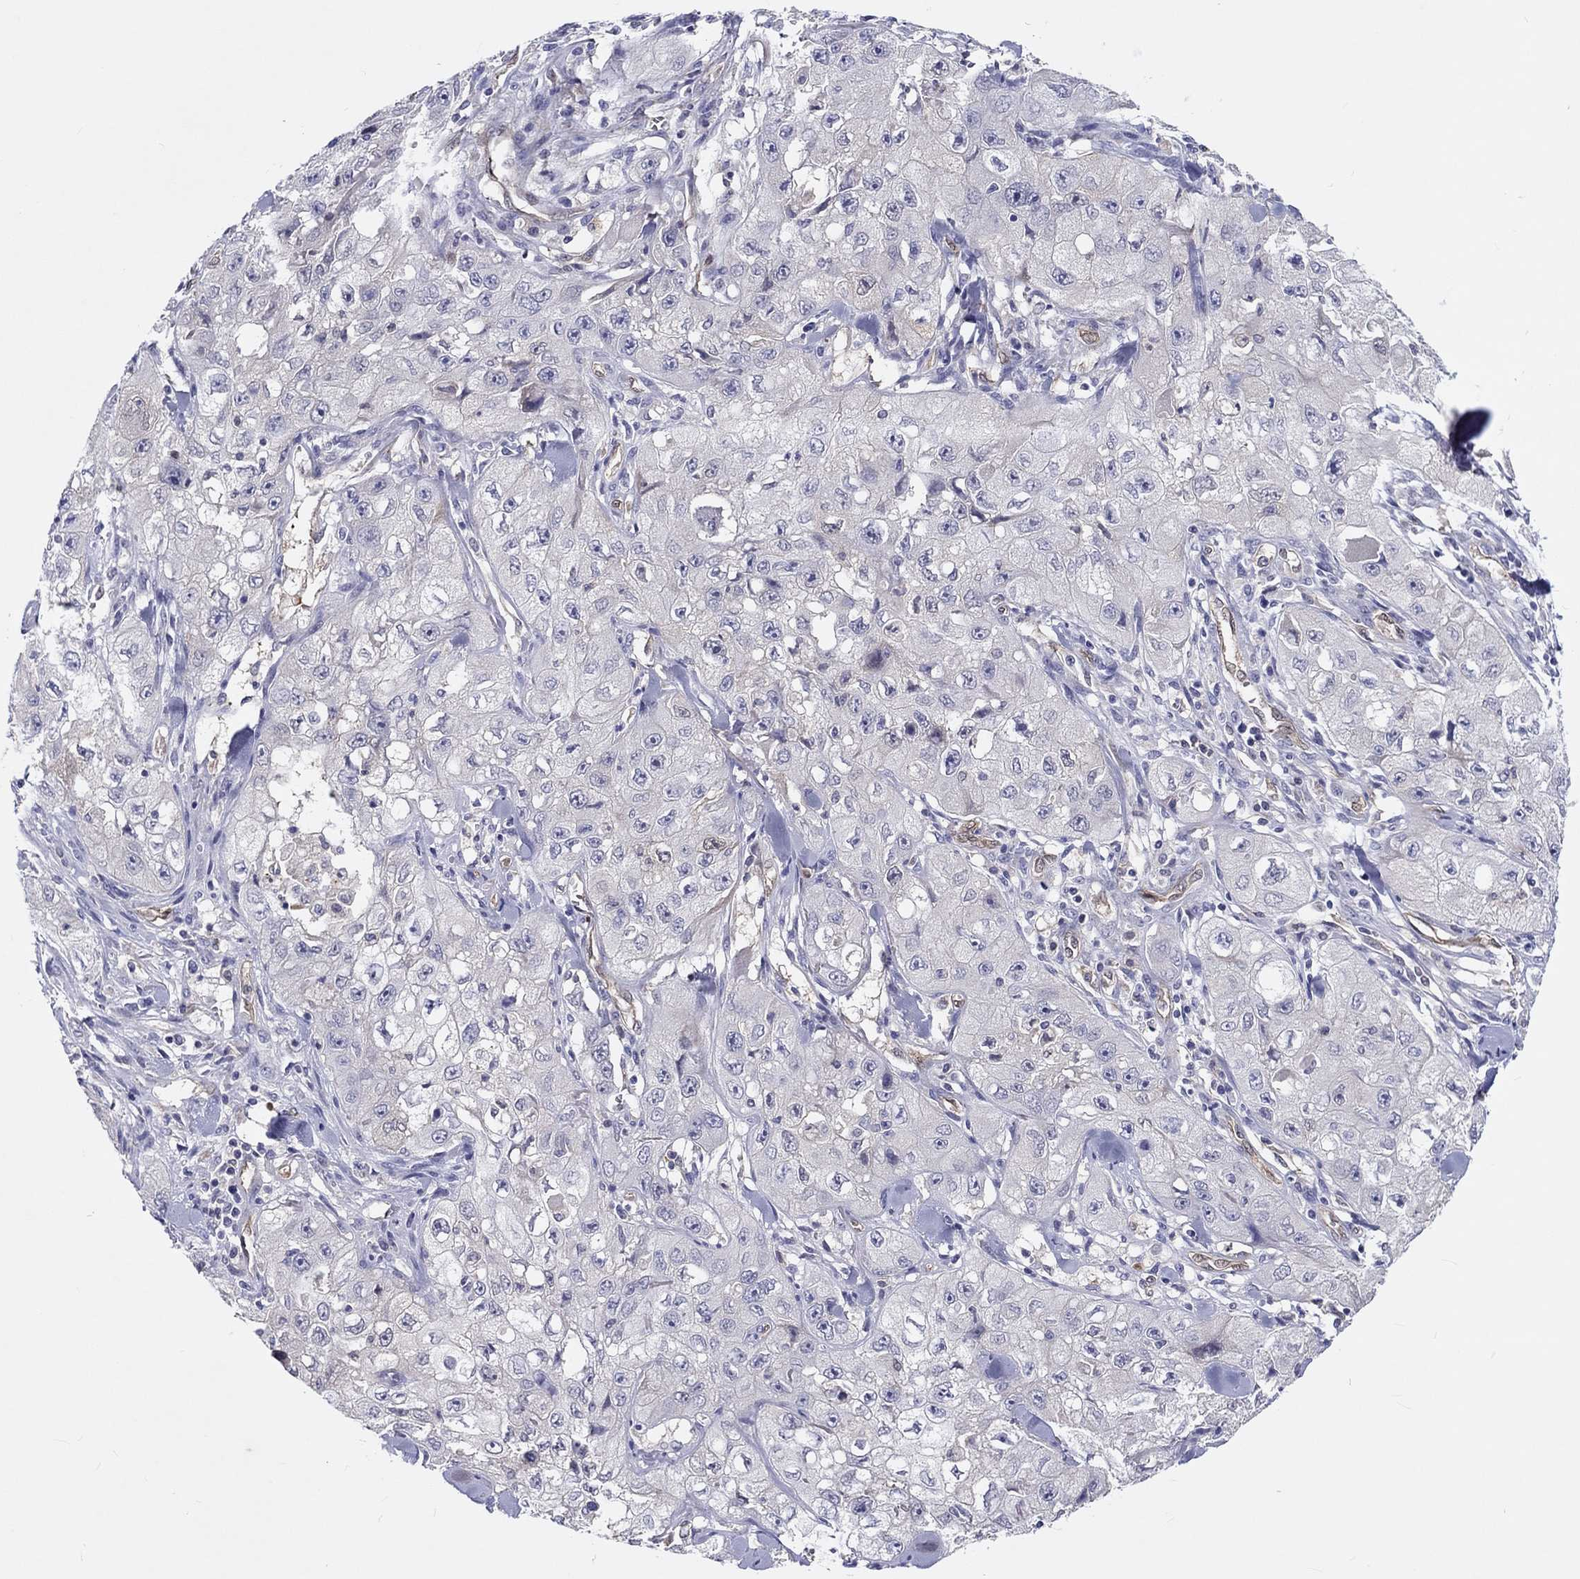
{"staining": {"intensity": "negative", "quantity": "none", "location": "none"}, "tissue": "skin cancer", "cell_type": "Tumor cells", "image_type": "cancer", "snomed": [{"axis": "morphology", "description": "Squamous cell carcinoma, NOS"}, {"axis": "topography", "description": "Skin"}, {"axis": "topography", "description": "Subcutis"}], "caption": "Tumor cells are negative for protein expression in human skin cancer.", "gene": "ABCG4", "patient": {"sex": "male", "age": 73}}